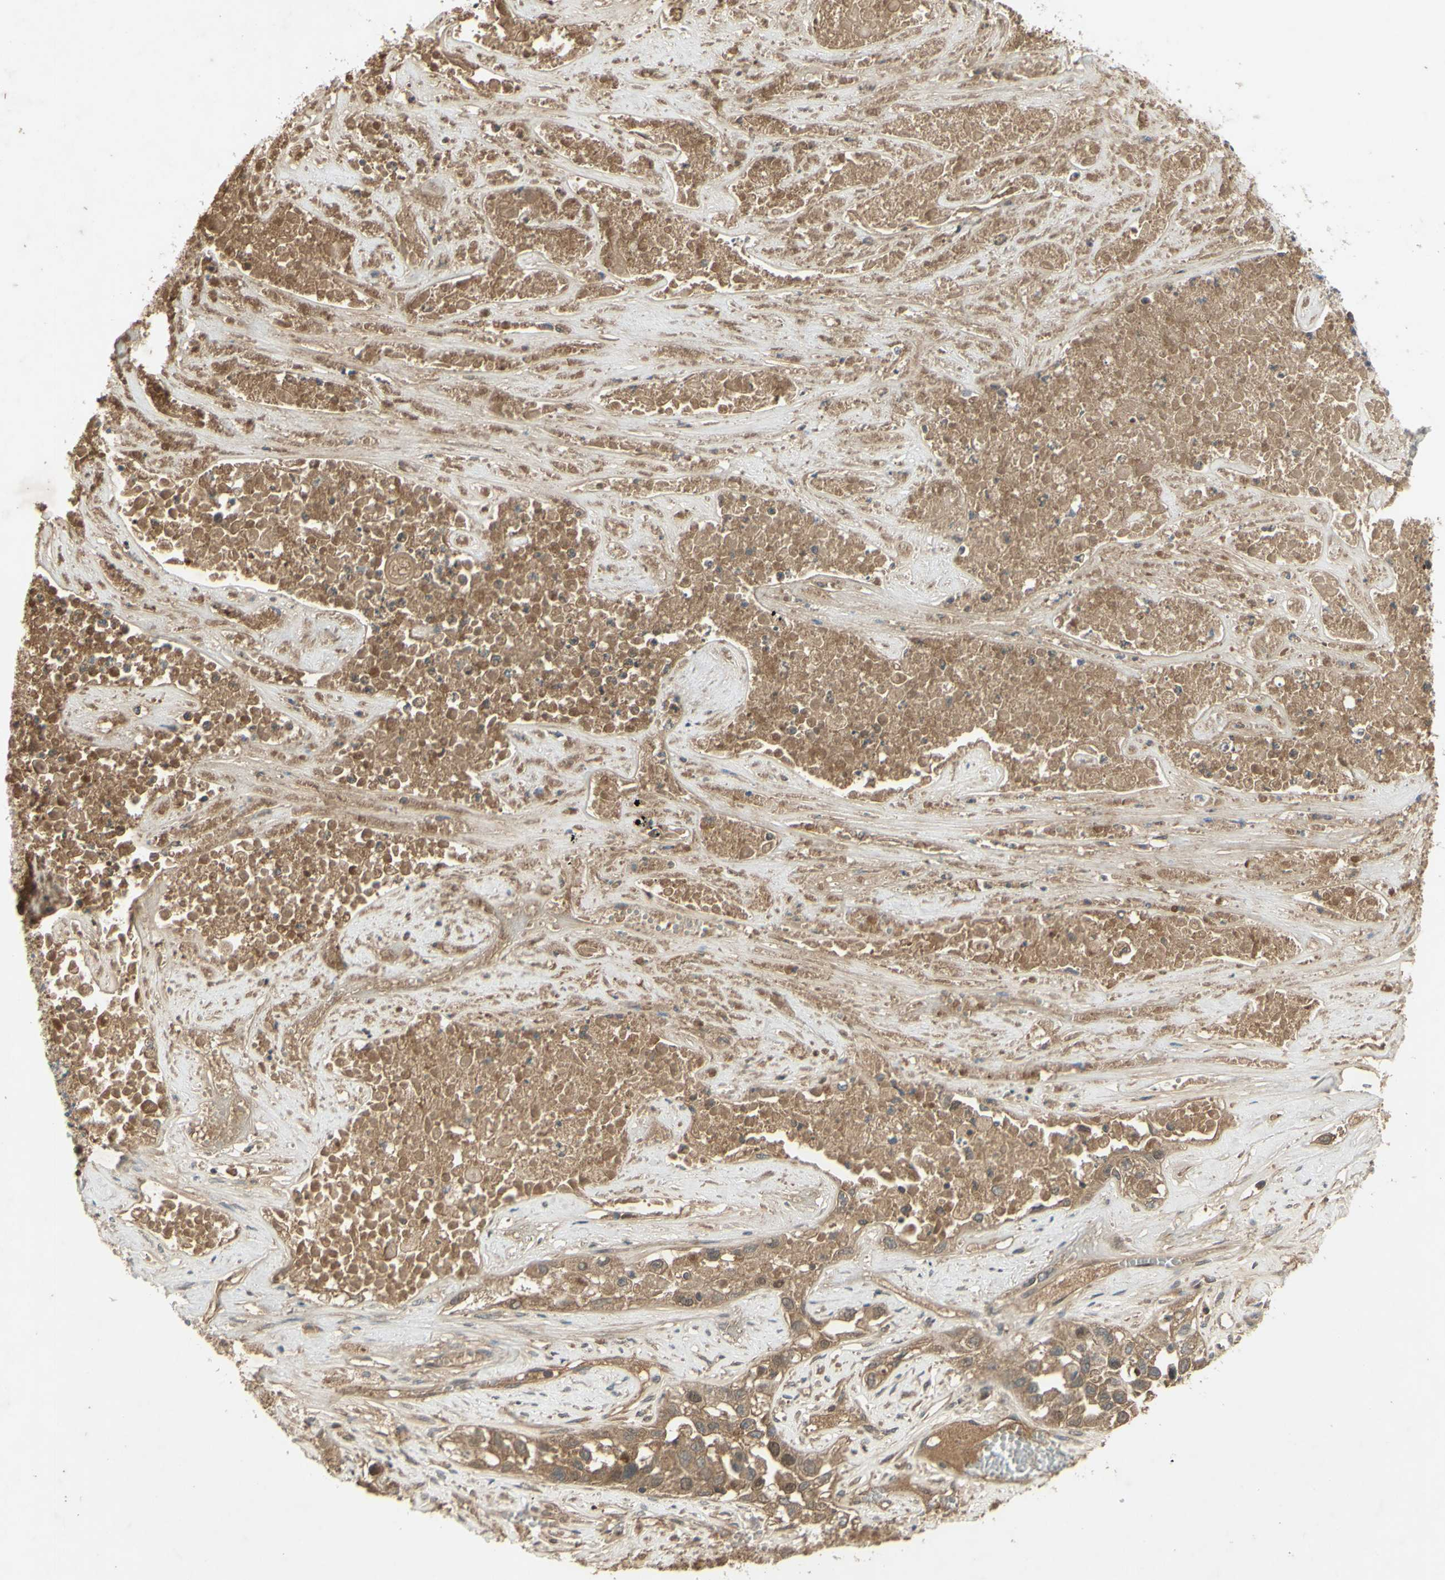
{"staining": {"intensity": "weak", "quantity": ">75%", "location": "cytoplasmic/membranous"}, "tissue": "lung cancer", "cell_type": "Tumor cells", "image_type": "cancer", "snomed": [{"axis": "morphology", "description": "Squamous cell carcinoma, NOS"}, {"axis": "topography", "description": "Lung"}], "caption": "Approximately >75% of tumor cells in human squamous cell carcinoma (lung) display weak cytoplasmic/membranous protein expression as visualized by brown immunohistochemical staining.", "gene": "RAD18", "patient": {"sex": "male", "age": 71}}